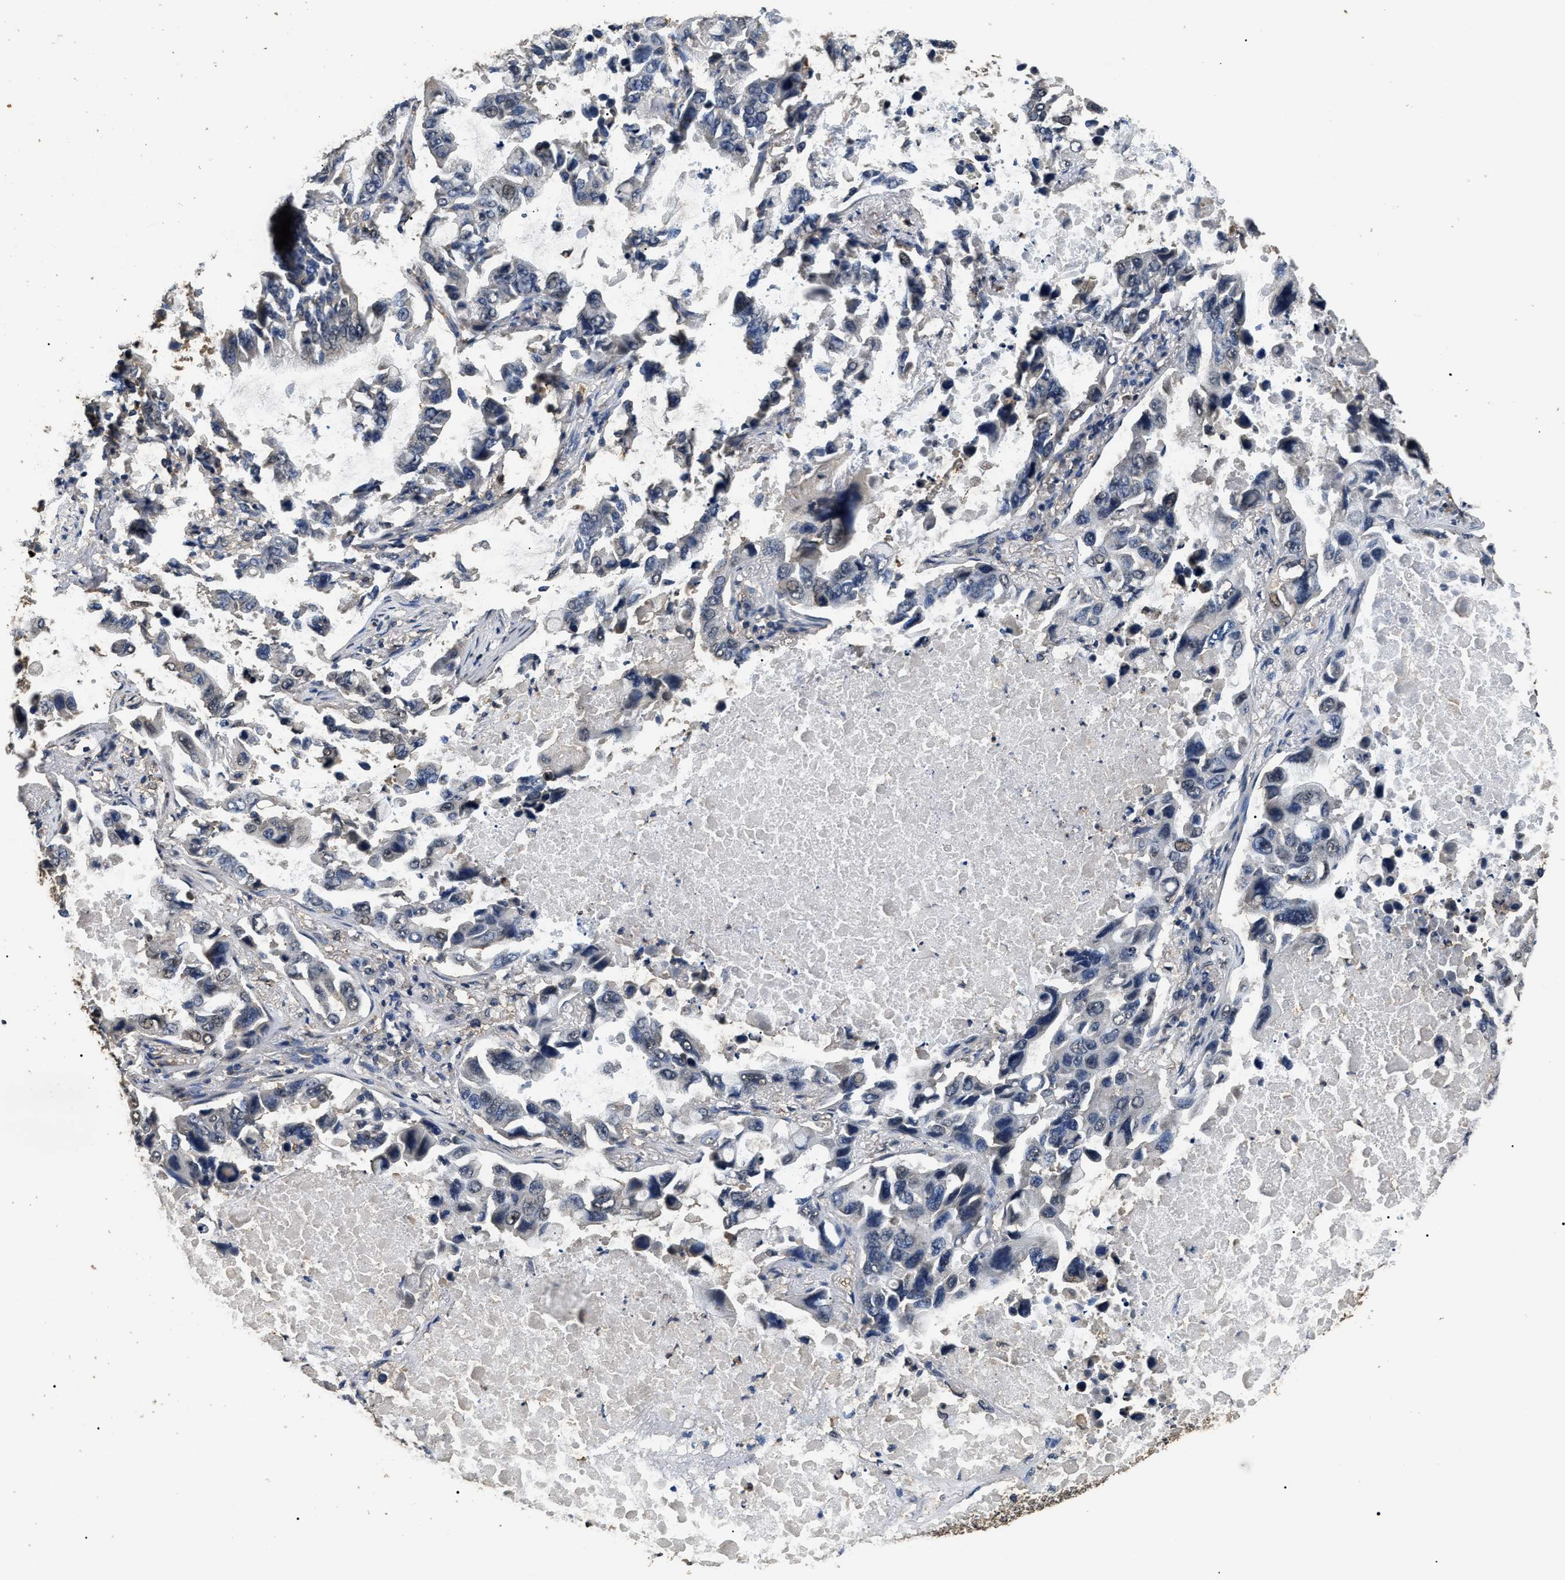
{"staining": {"intensity": "negative", "quantity": "none", "location": "none"}, "tissue": "lung cancer", "cell_type": "Tumor cells", "image_type": "cancer", "snomed": [{"axis": "morphology", "description": "Adenocarcinoma, NOS"}, {"axis": "topography", "description": "Lung"}], "caption": "DAB (3,3'-diaminobenzidine) immunohistochemical staining of adenocarcinoma (lung) reveals no significant positivity in tumor cells.", "gene": "PSMD8", "patient": {"sex": "male", "age": 64}}